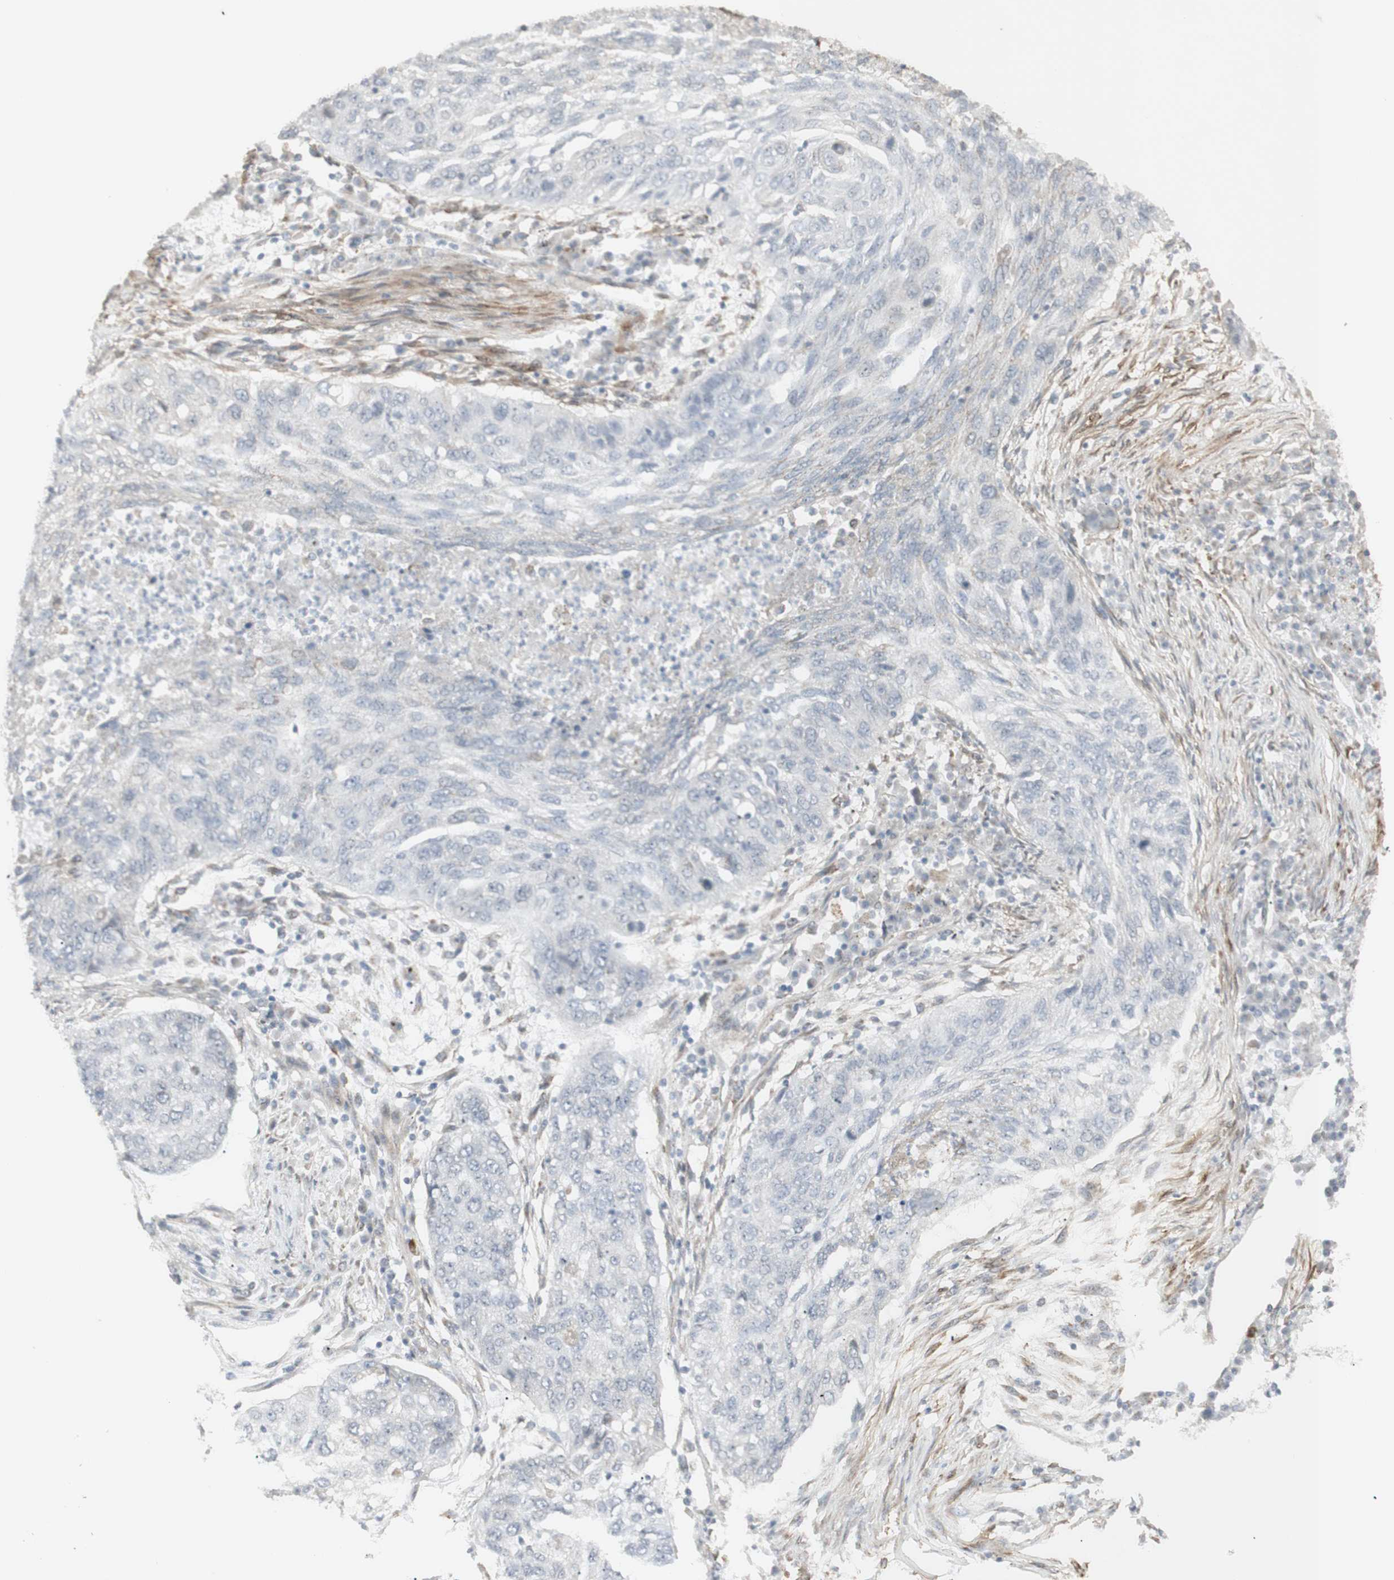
{"staining": {"intensity": "negative", "quantity": "none", "location": "none"}, "tissue": "lung cancer", "cell_type": "Tumor cells", "image_type": "cancer", "snomed": [{"axis": "morphology", "description": "Squamous cell carcinoma, NOS"}, {"axis": "topography", "description": "Lung"}], "caption": "This is an immunohistochemistry (IHC) micrograph of lung squamous cell carcinoma. There is no expression in tumor cells.", "gene": "CNN3", "patient": {"sex": "female", "age": 63}}